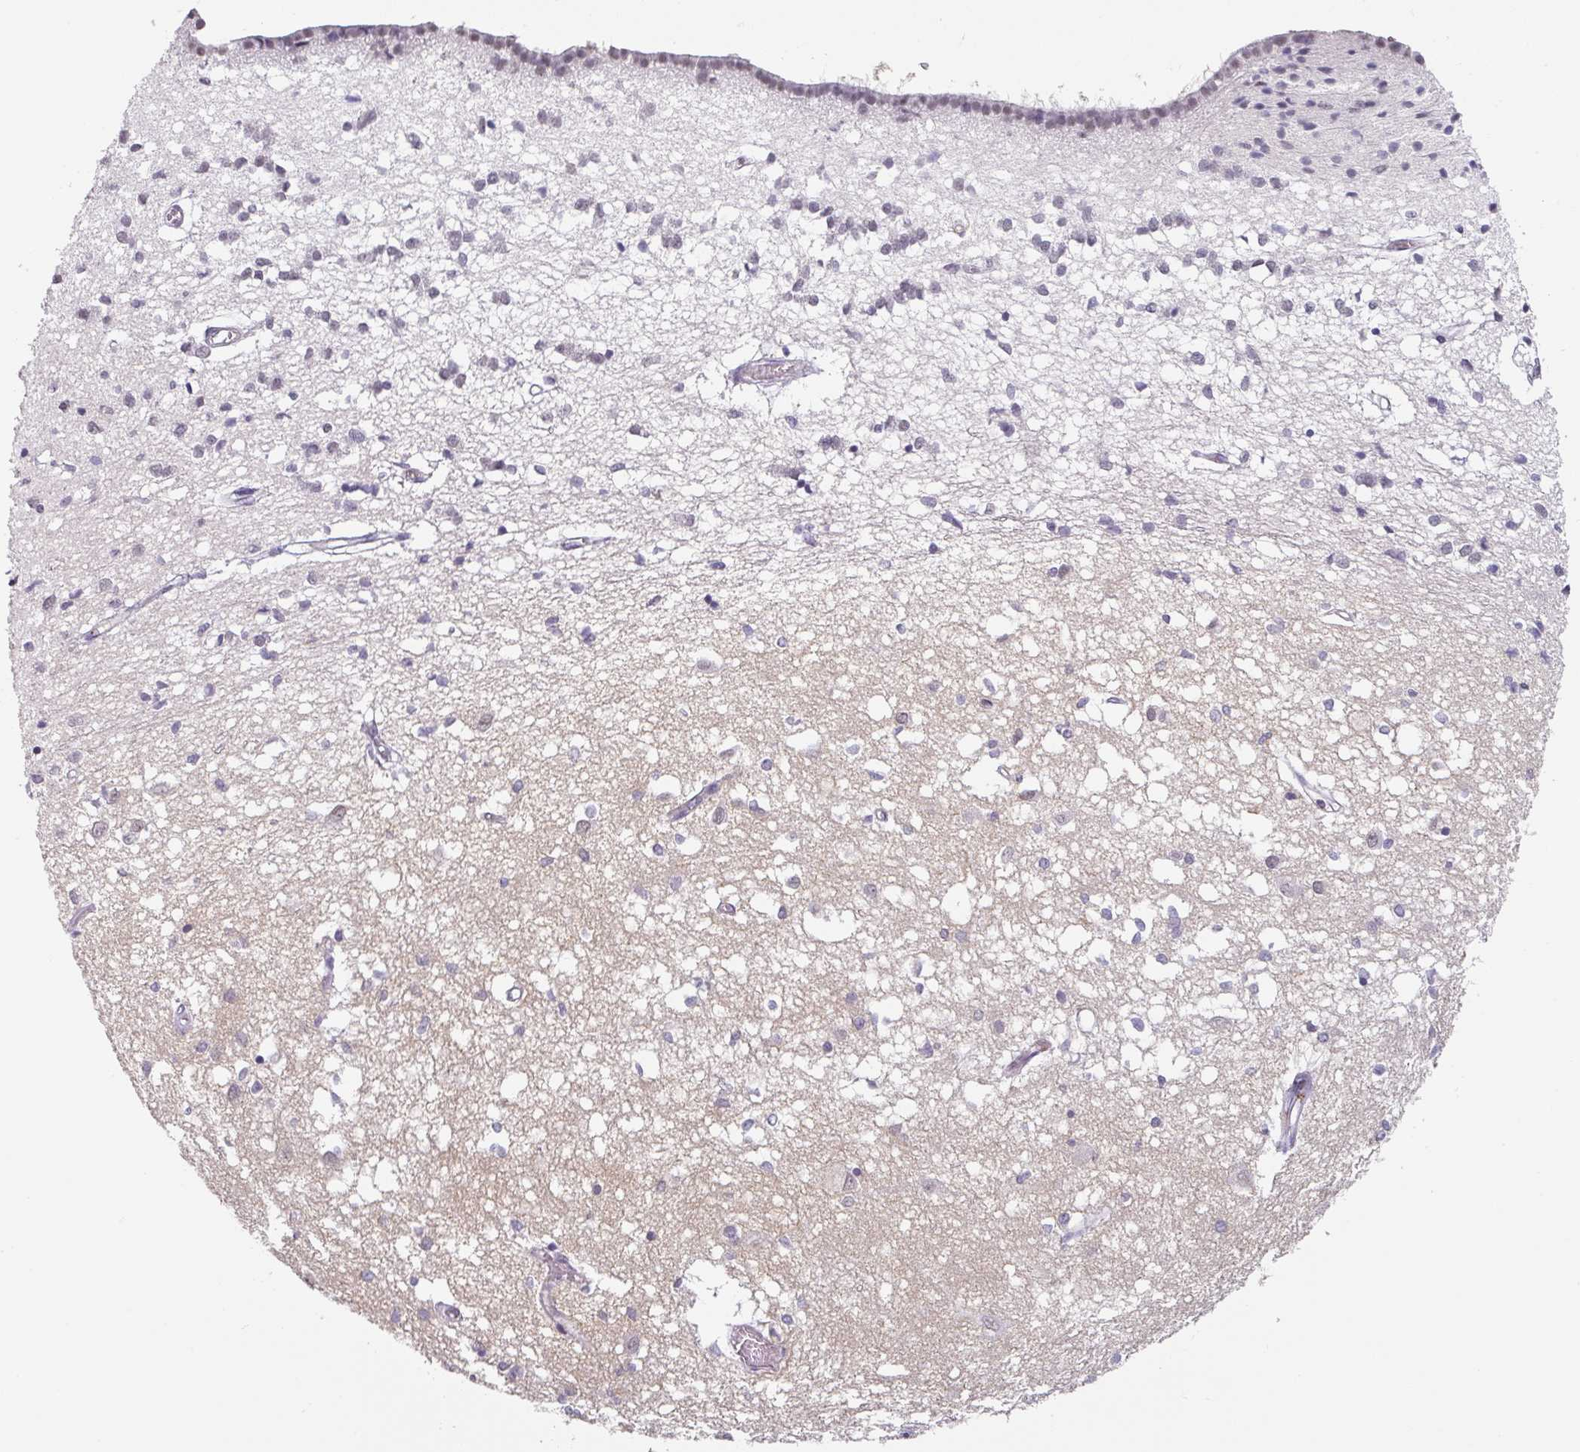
{"staining": {"intensity": "negative", "quantity": "none", "location": "none"}, "tissue": "caudate", "cell_type": "Glial cells", "image_type": "normal", "snomed": [{"axis": "morphology", "description": "Normal tissue, NOS"}, {"axis": "topography", "description": "Lateral ventricle wall"}], "caption": "Immunohistochemistry (IHC) photomicrograph of unremarkable human caudate stained for a protein (brown), which demonstrates no staining in glial cells.", "gene": "C1QB", "patient": {"sex": "male", "age": 70}}